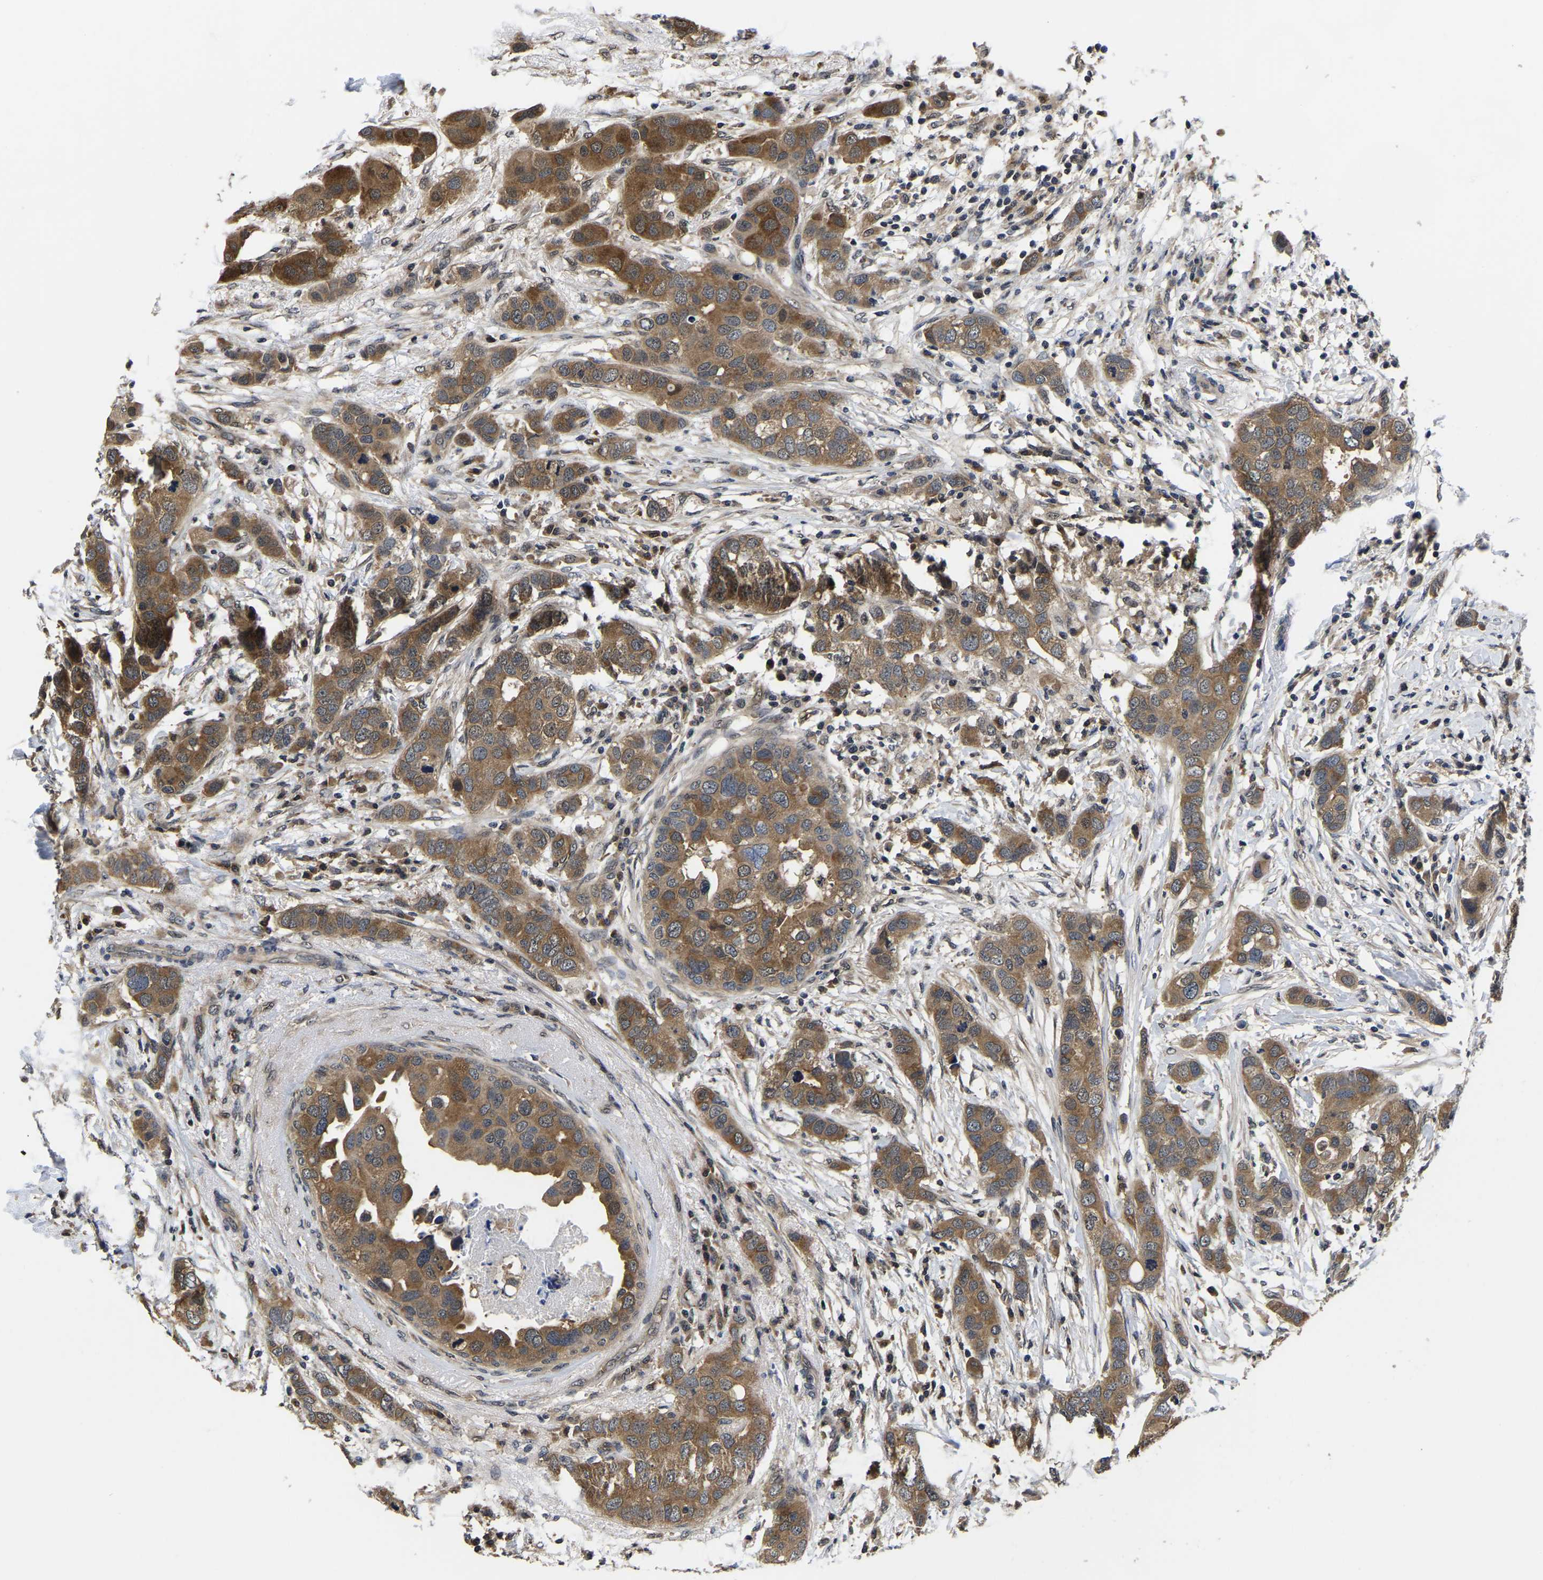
{"staining": {"intensity": "moderate", "quantity": ">75%", "location": "cytoplasmic/membranous"}, "tissue": "breast cancer", "cell_type": "Tumor cells", "image_type": "cancer", "snomed": [{"axis": "morphology", "description": "Duct carcinoma"}, {"axis": "topography", "description": "Breast"}], "caption": "Immunohistochemistry (IHC) (DAB) staining of human breast cancer displays moderate cytoplasmic/membranous protein positivity in about >75% of tumor cells.", "gene": "MCOLN2", "patient": {"sex": "female", "age": 50}}